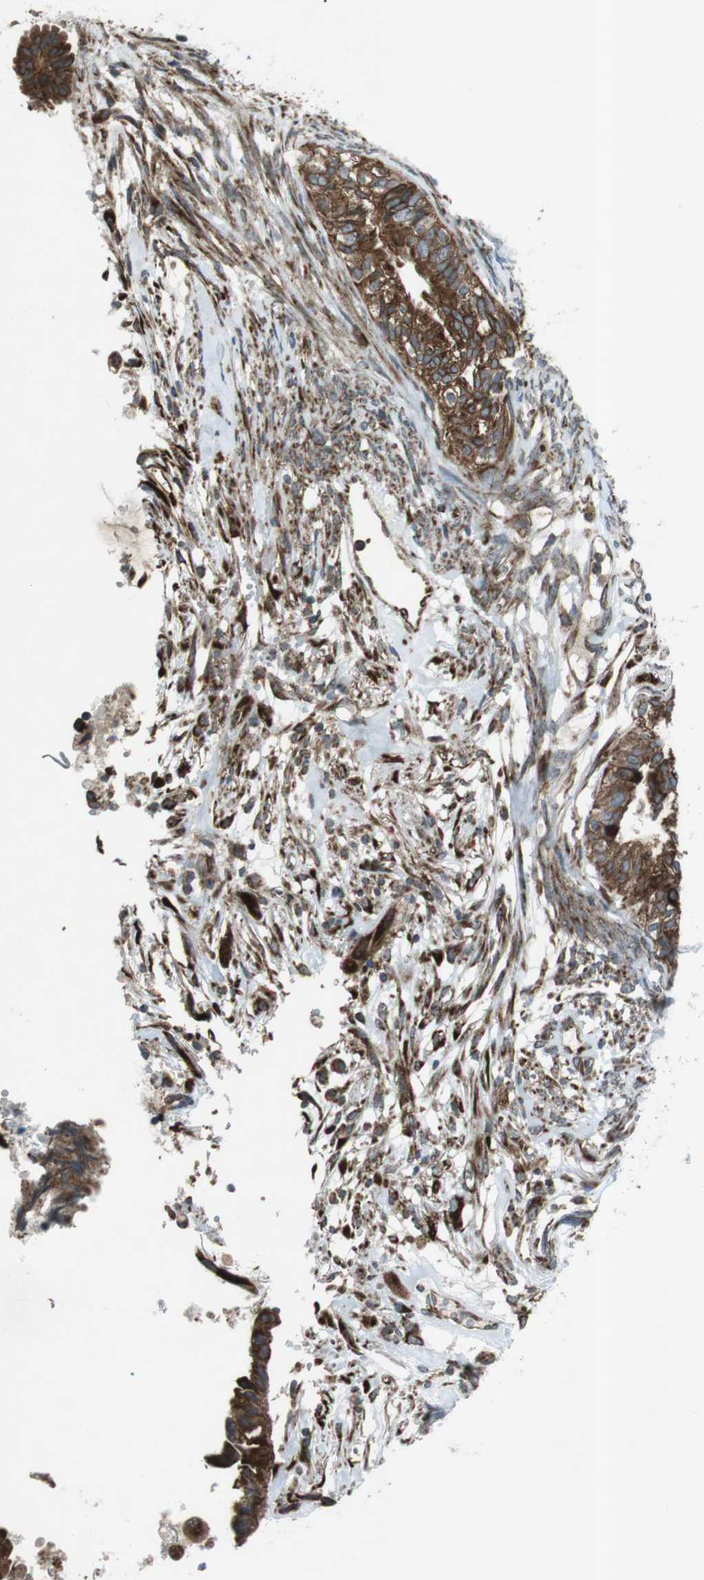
{"staining": {"intensity": "moderate", "quantity": ">75%", "location": "cytoplasmic/membranous"}, "tissue": "cervical cancer", "cell_type": "Tumor cells", "image_type": "cancer", "snomed": [{"axis": "morphology", "description": "Normal tissue, NOS"}, {"axis": "morphology", "description": "Adenocarcinoma, NOS"}, {"axis": "topography", "description": "Cervix"}, {"axis": "topography", "description": "Endometrium"}], "caption": "Immunohistochemistry of human cervical cancer (adenocarcinoma) reveals medium levels of moderate cytoplasmic/membranous expression in approximately >75% of tumor cells.", "gene": "SLC41A1", "patient": {"sex": "female", "age": 86}}